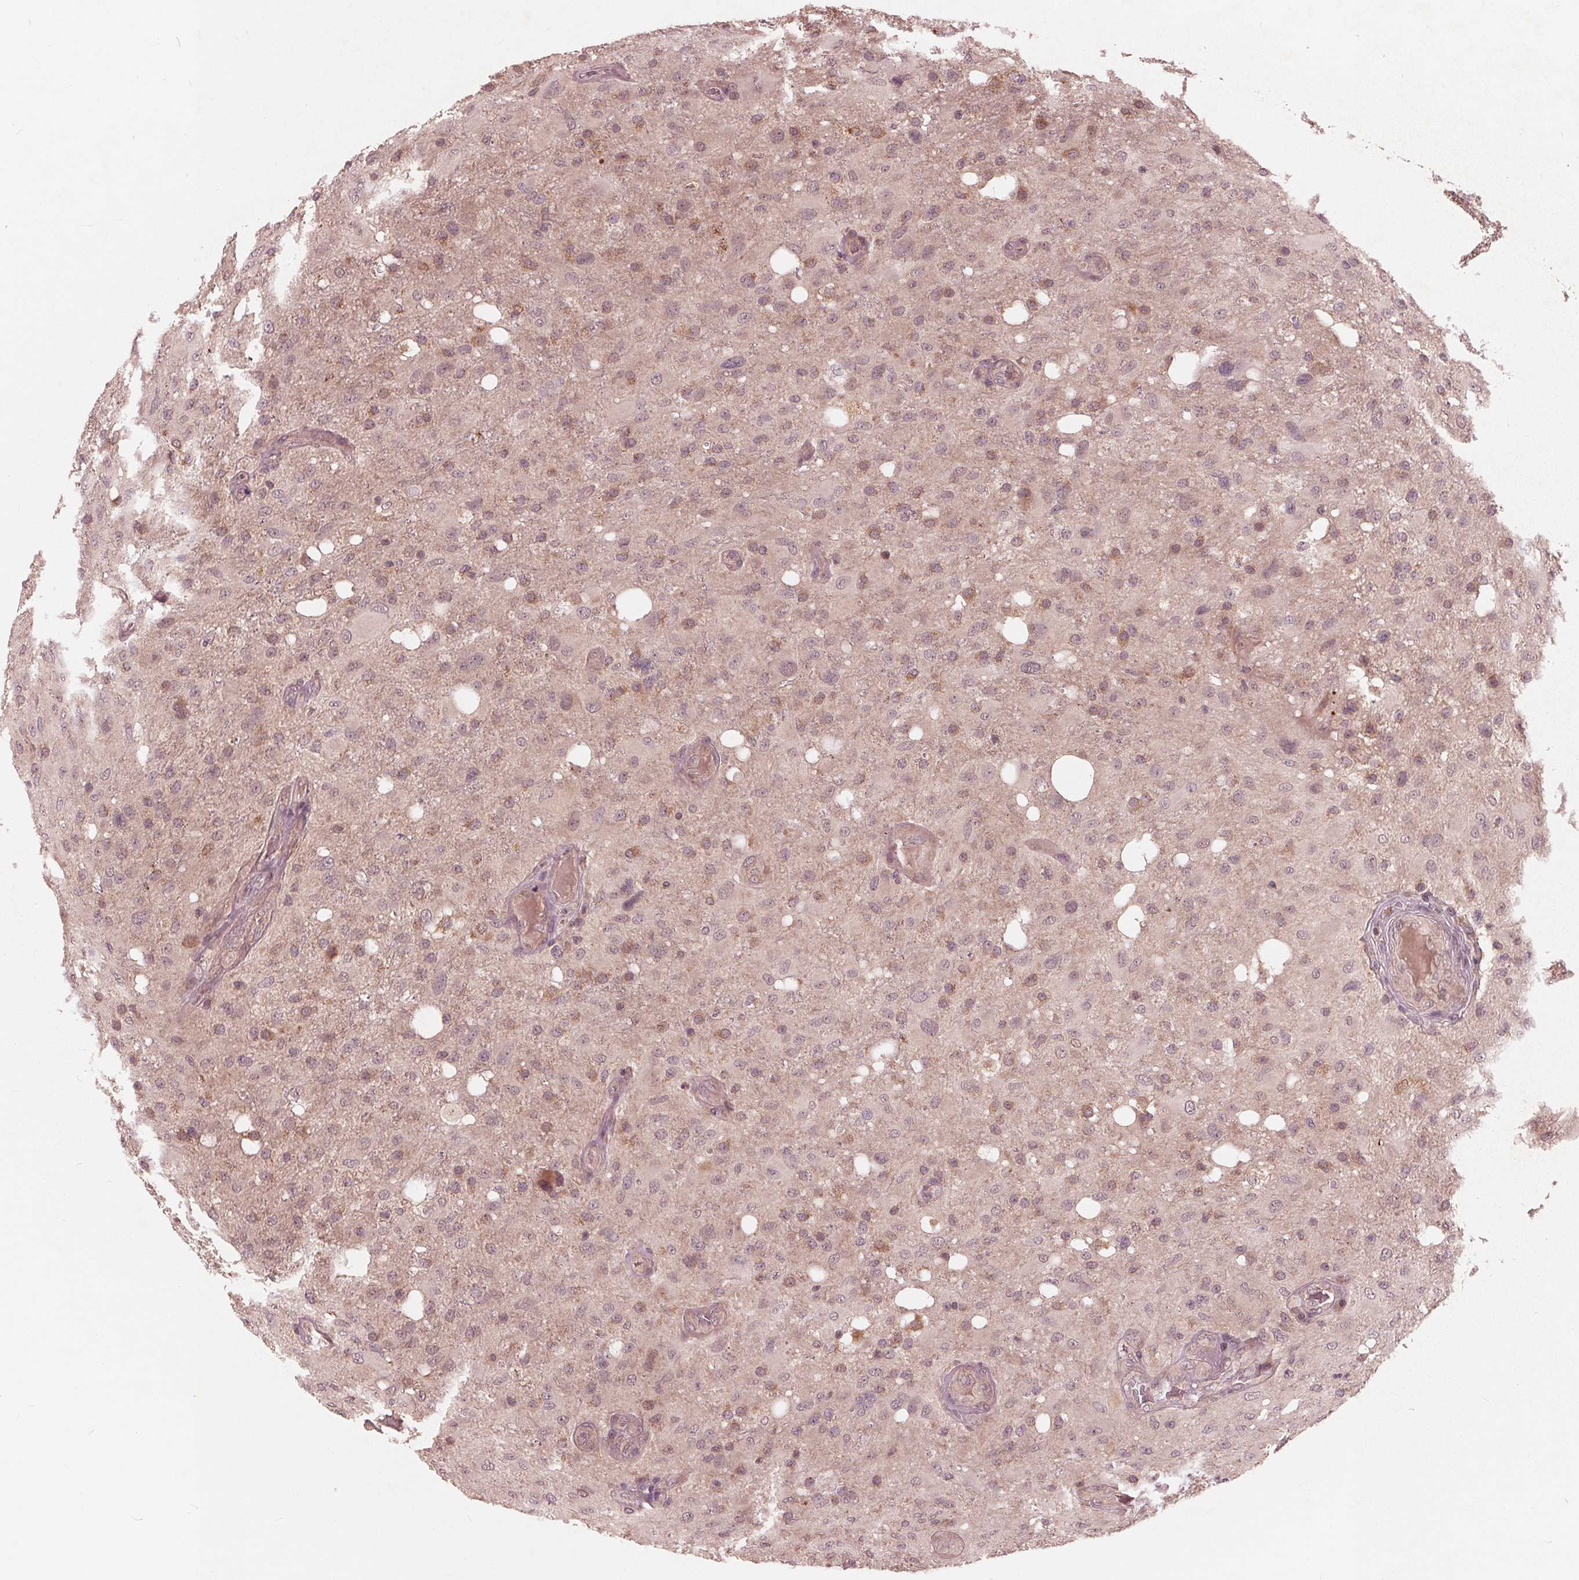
{"staining": {"intensity": "moderate", "quantity": "<25%", "location": "cytoplasmic/membranous"}, "tissue": "glioma", "cell_type": "Tumor cells", "image_type": "cancer", "snomed": [{"axis": "morphology", "description": "Glioma, malignant, High grade"}, {"axis": "topography", "description": "Brain"}], "caption": "An immunohistochemistry image of neoplastic tissue is shown. Protein staining in brown labels moderate cytoplasmic/membranous positivity in glioma within tumor cells.", "gene": "UBALD1", "patient": {"sex": "male", "age": 53}}